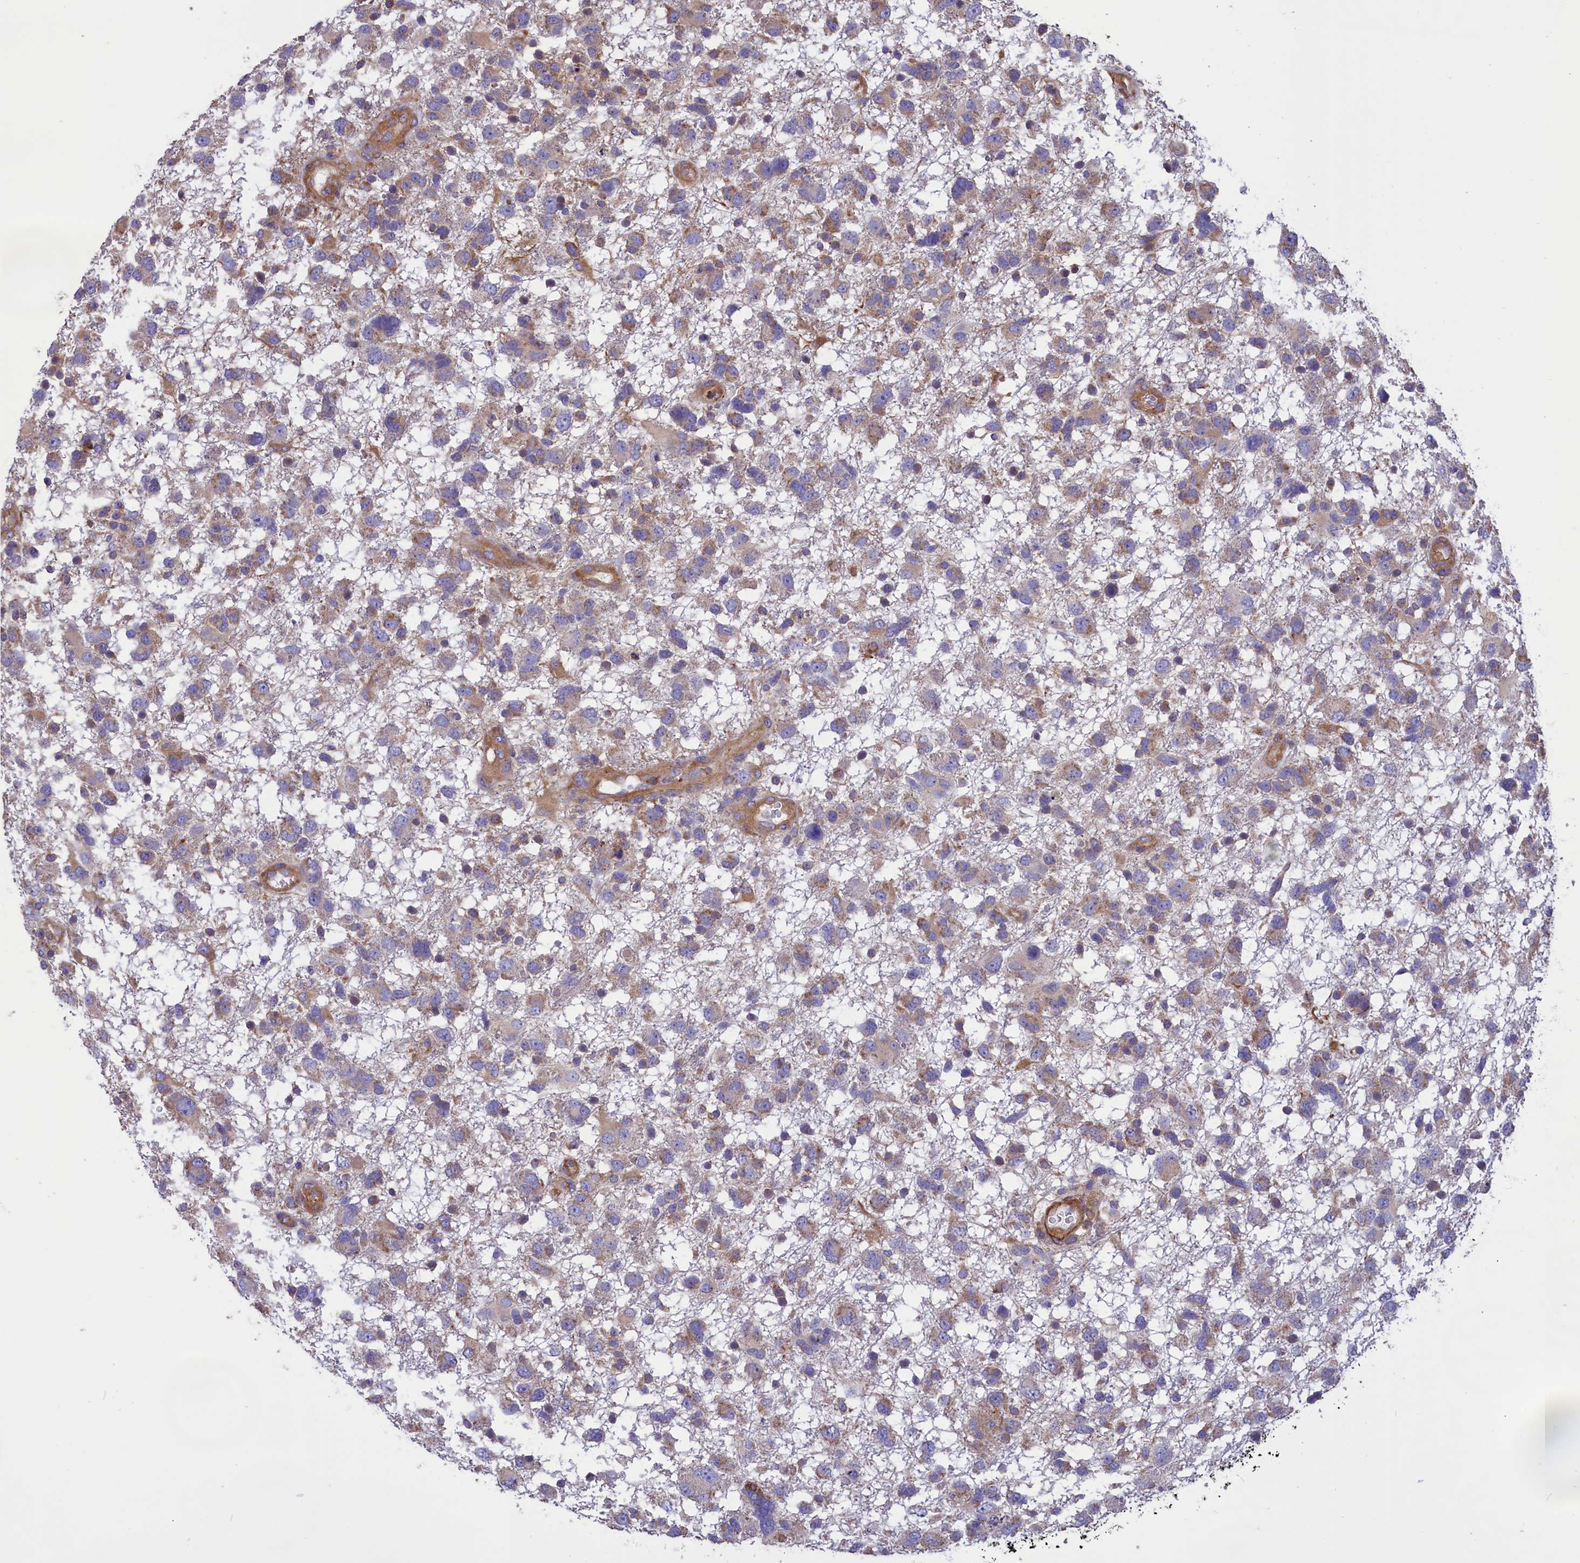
{"staining": {"intensity": "weak", "quantity": ">75%", "location": "cytoplasmic/membranous"}, "tissue": "glioma", "cell_type": "Tumor cells", "image_type": "cancer", "snomed": [{"axis": "morphology", "description": "Glioma, malignant, High grade"}, {"axis": "topography", "description": "Brain"}], "caption": "A high-resolution photomicrograph shows IHC staining of malignant high-grade glioma, which demonstrates weak cytoplasmic/membranous staining in about >75% of tumor cells. The staining was performed using DAB (3,3'-diaminobenzidine), with brown indicating positive protein expression. Nuclei are stained blue with hematoxylin.", "gene": "AMDHD2", "patient": {"sex": "male", "age": 61}}